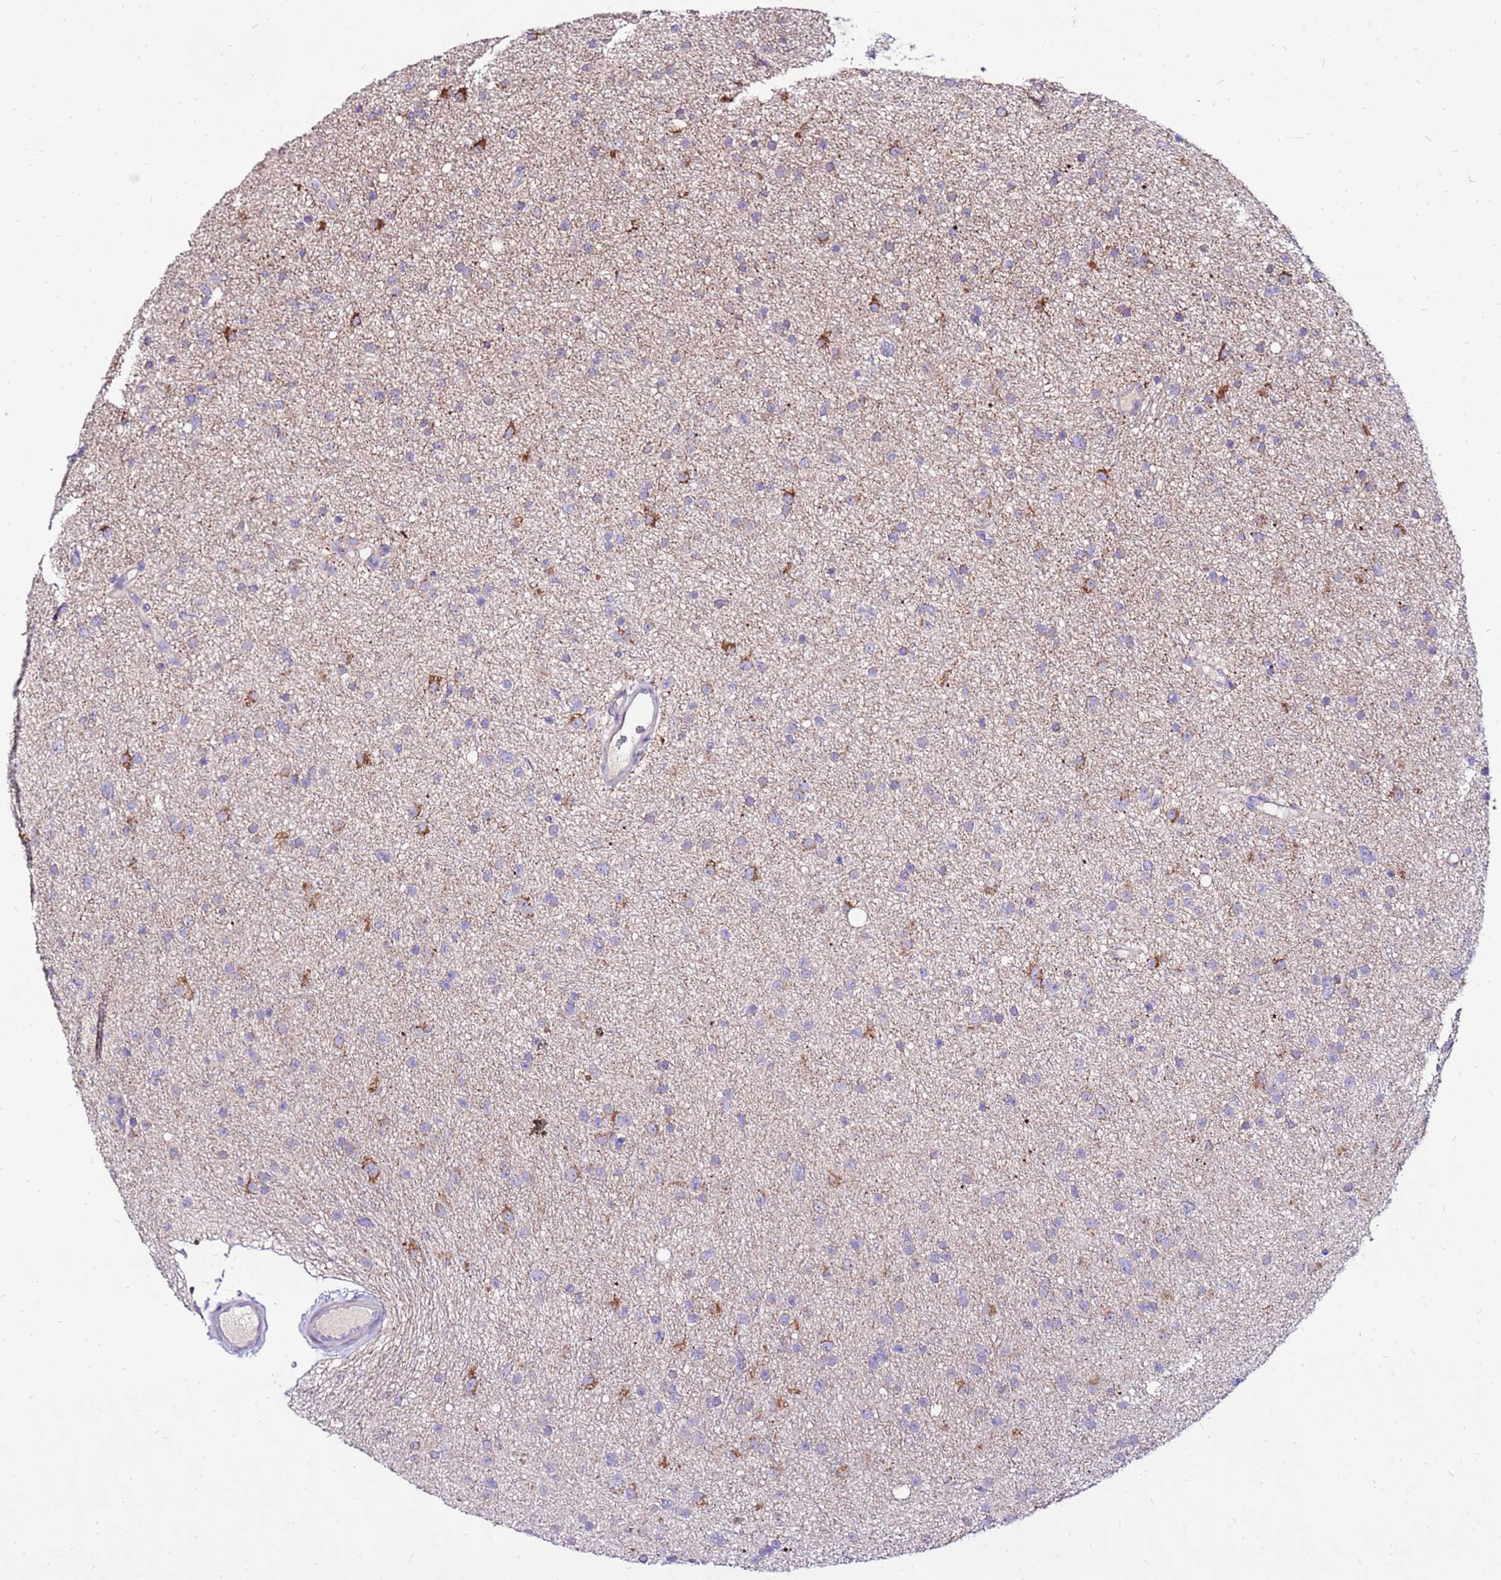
{"staining": {"intensity": "negative", "quantity": "none", "location": "none"}, "tissue": "glioma", "cell_type": "Tumor cells", "image_type": "cancer", "snomed": [{"axis": "morphology", "description": "Glioma, malignant, Low grade"}, {"axis": "topography", "description": "Cerebral cortex"}], "caption": "Malignant glioma (low-grade) stained for a protein using immunohistochemistry shows no expression tumor cells.", "gene": "TMEM106C", "patient": {"sex": "female", "age": 39}}